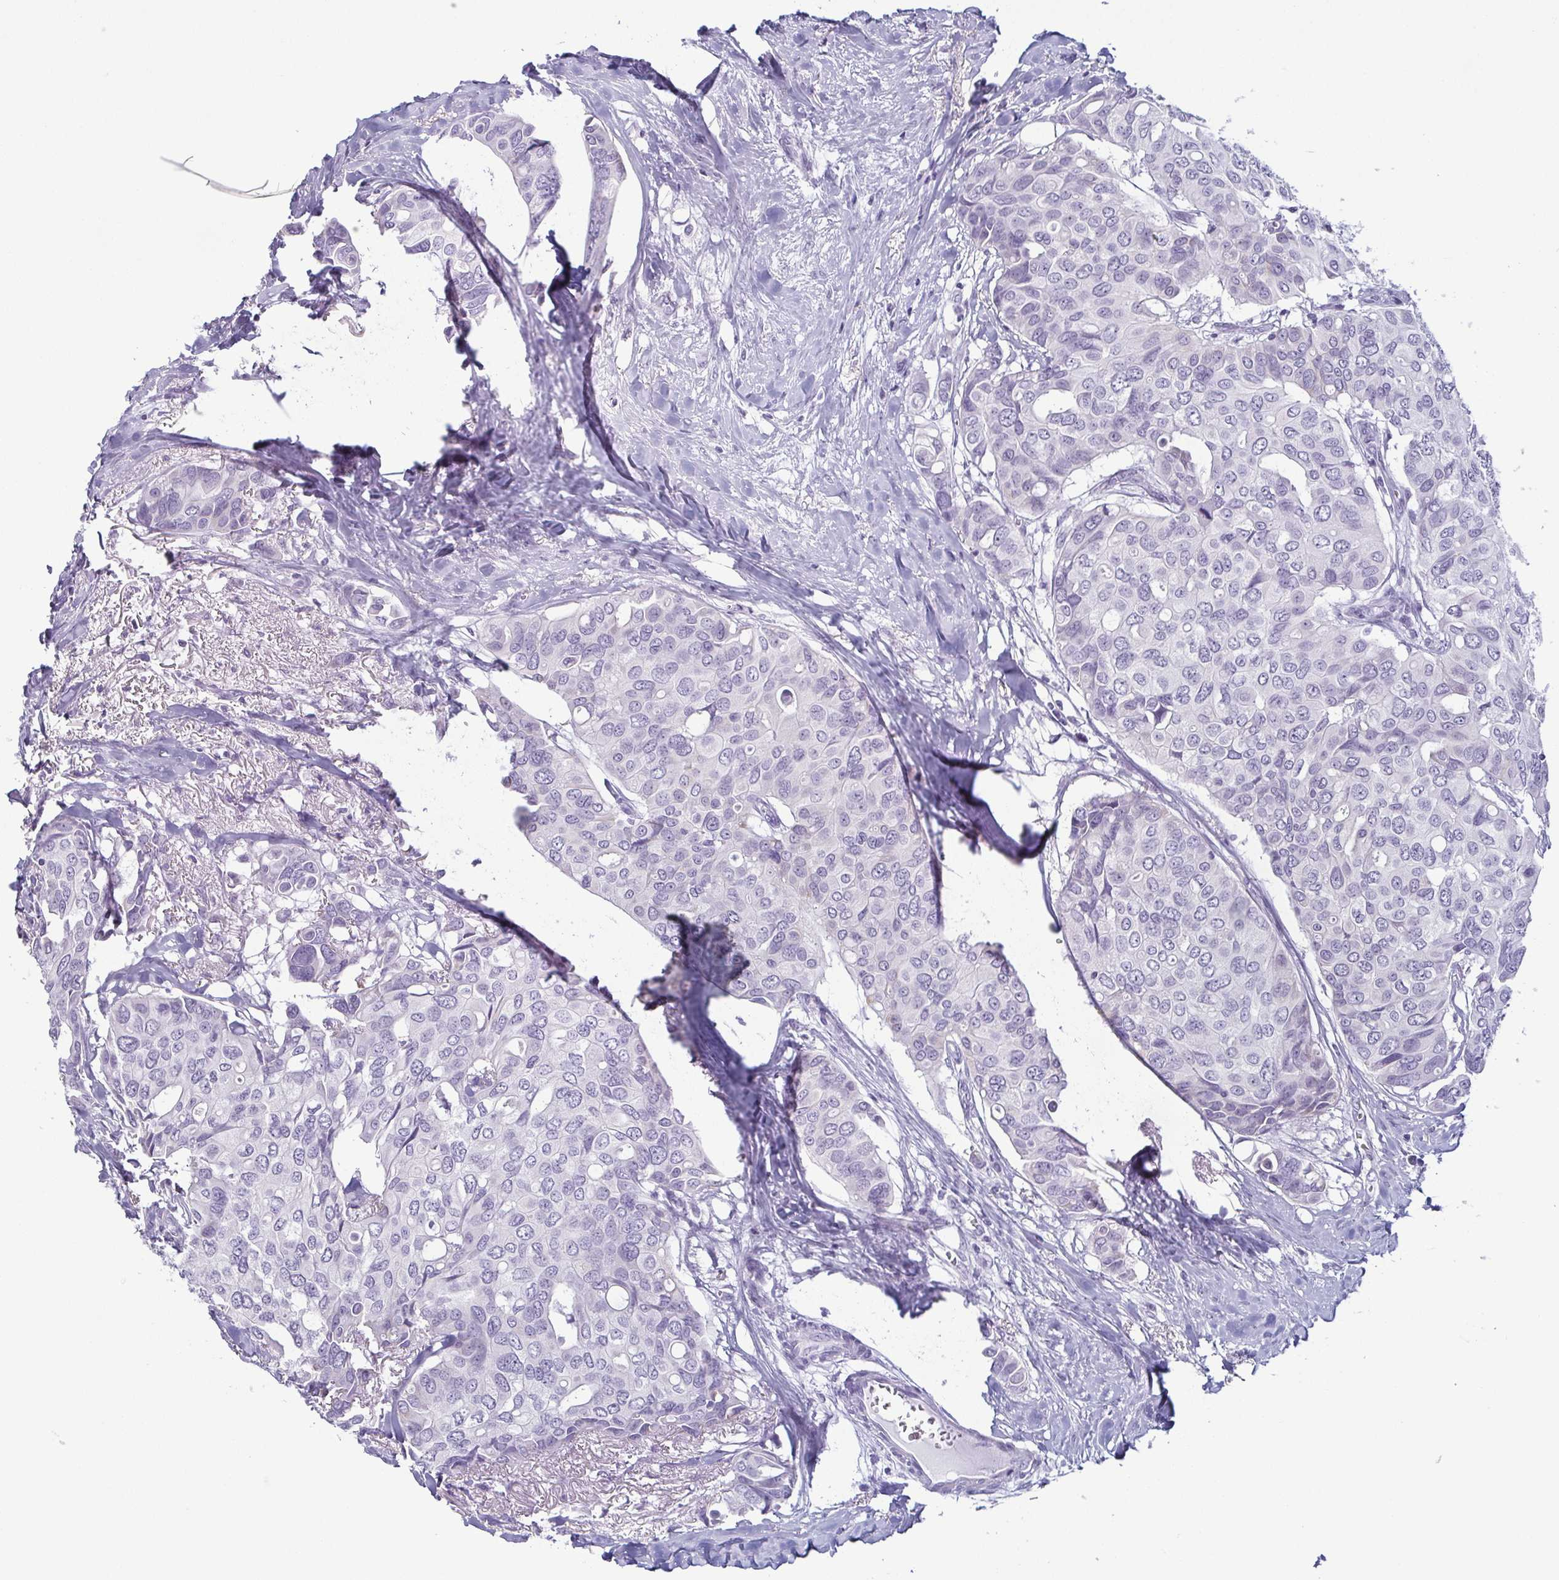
{"staining": {"intensity": "negative", "quantity": "none", "location": "none"}, "tissue": "breast cancer", "cell_type": "Tumor cells", "image_type": "cancer", "snomed": [{"axis": "morphology", "description": "Duct carcinoma"}, {"axis": "topography", "description": "Breast"}], "caption": "Tumor cells show no significant staining in breast intraductal carcinoma.", "gene": "KRT78", "patient": {"sex": "female", "age": 54}}